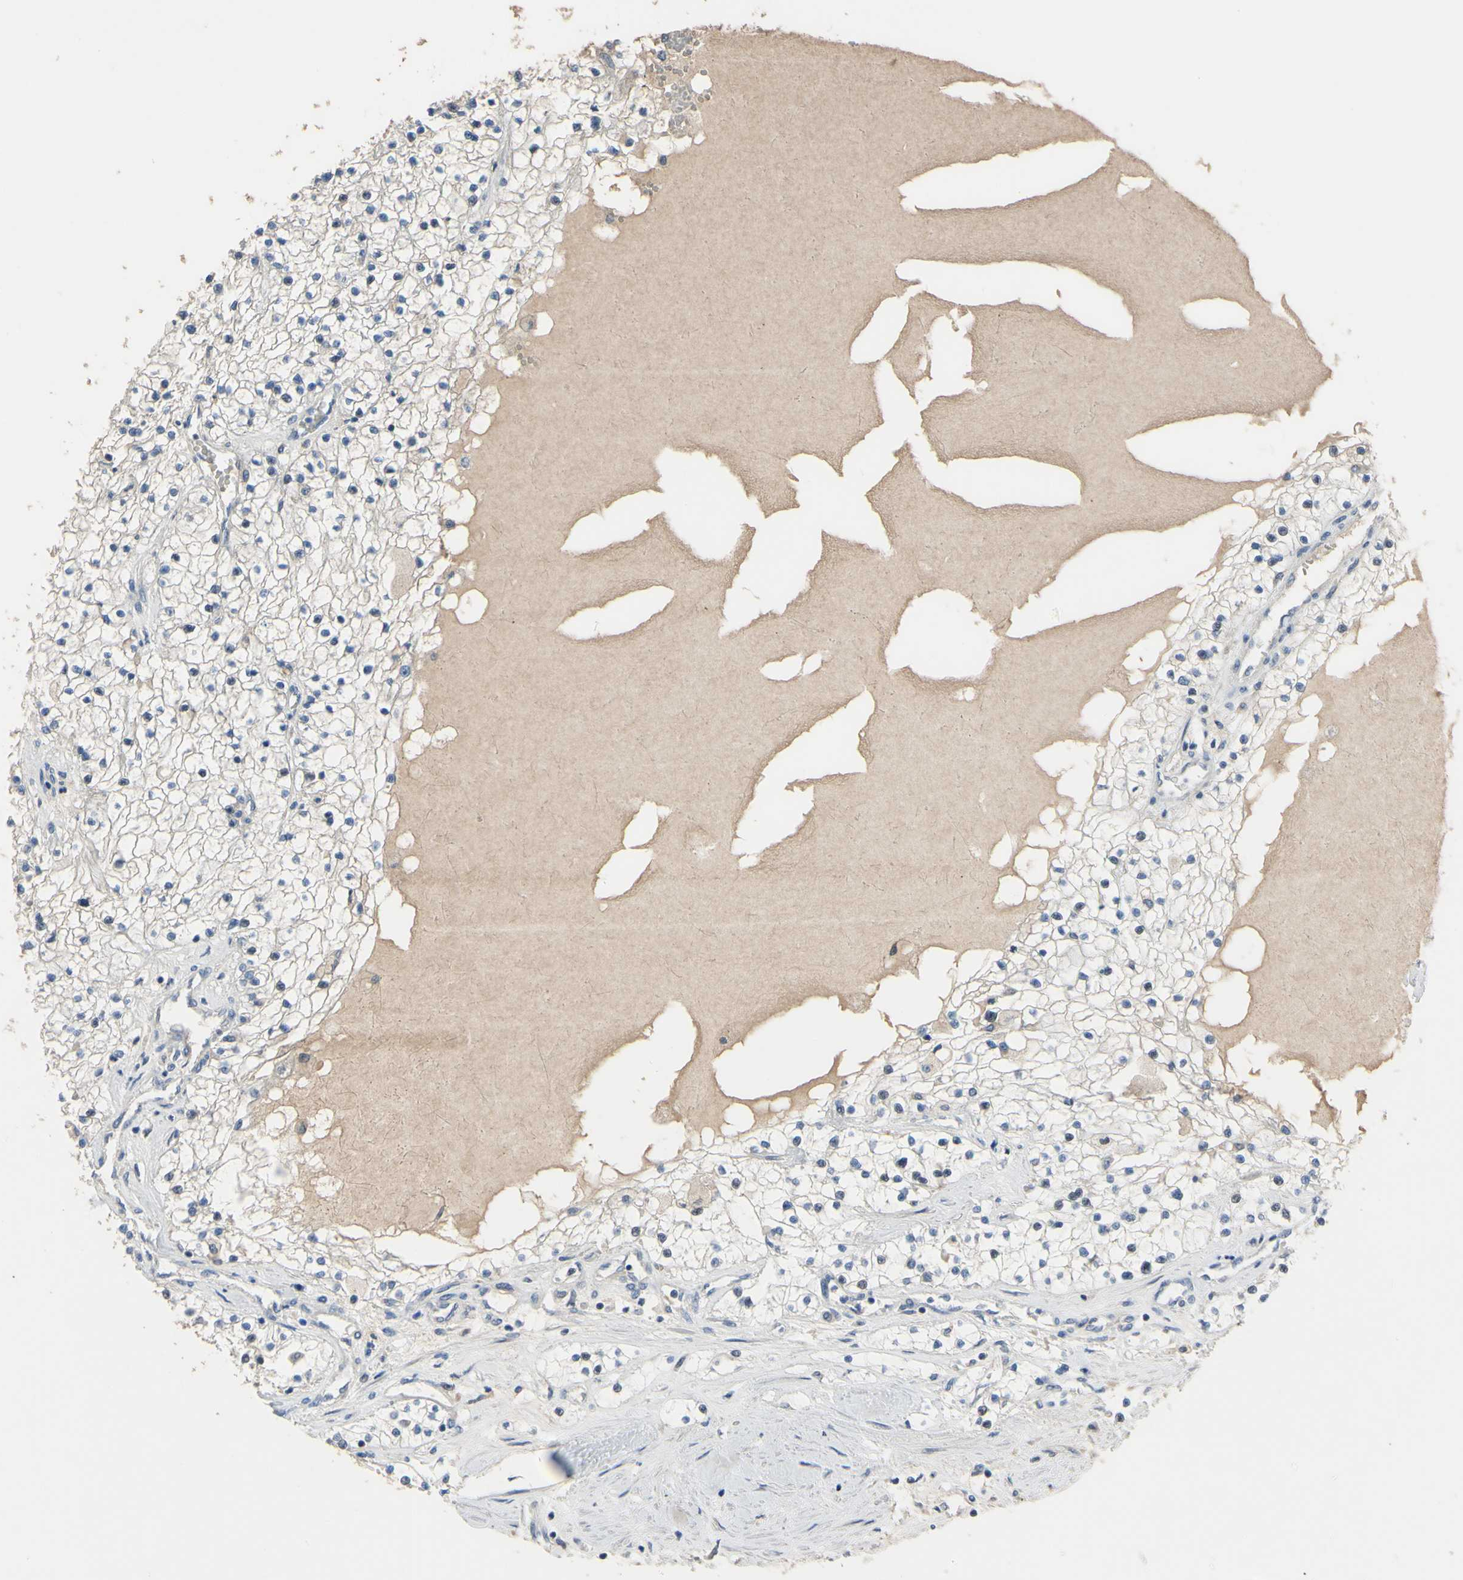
{"staining": {"intensity": "negative", "quantity": "none", "location": "none"}, "tissue": "renal cancer", "cell_type": "Tumor cells", "image_type": "cancer", "snomed": [{"axis": "morphology", "description": "Adenocarcinoma, NOS"}, {"axis": "topography", "description": "Kidney"}], "caption": "An immunohistochemistry image of renal cancer is shown. There is no staining in tumor cells of renal cancer.", "gene": "LHX9", "patient": {"sex": "male", "age": 68}}